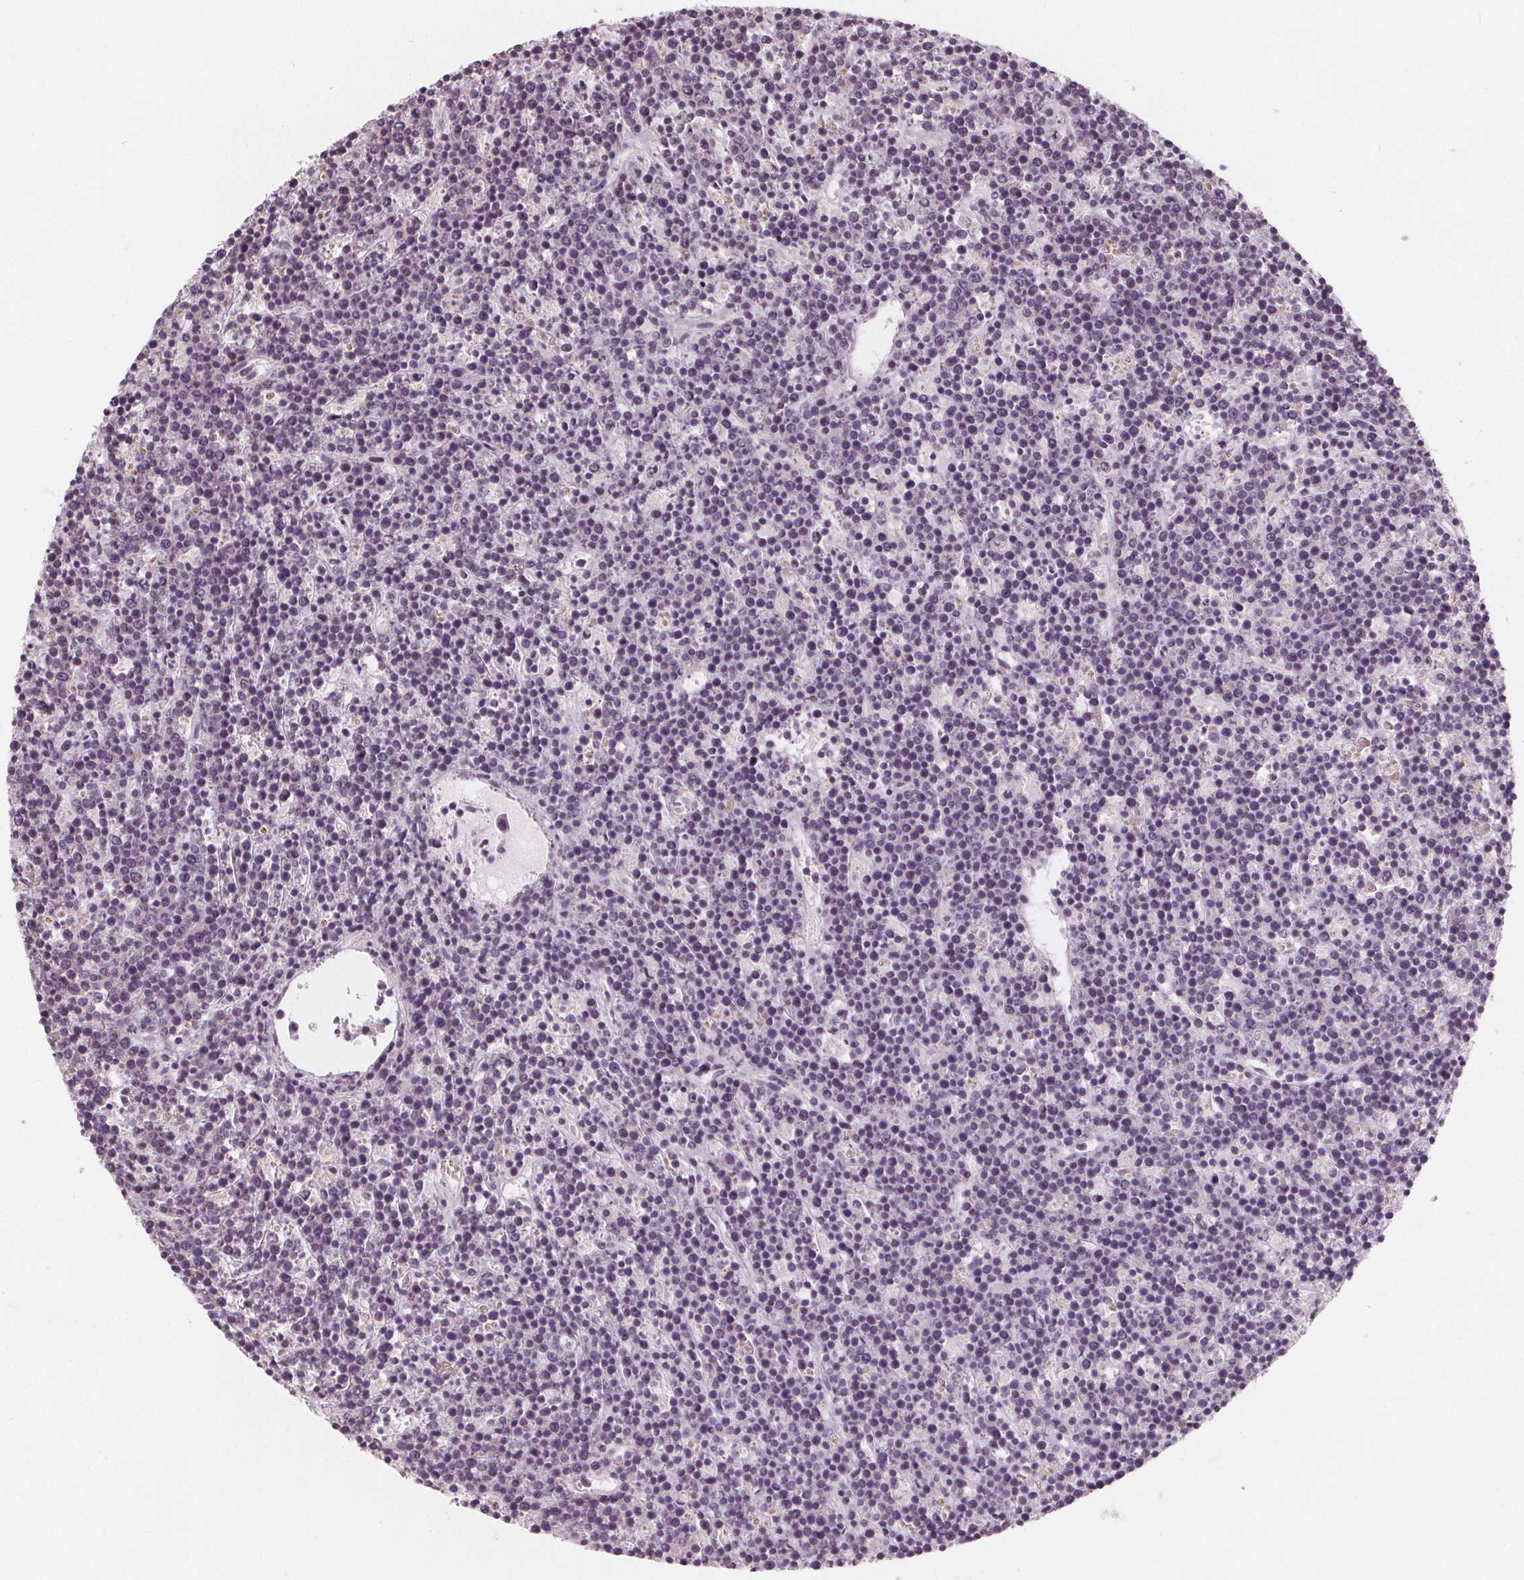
{"staining": {"intensity": "negative", "quantity": "none", "location": "none"}, "tissue": "lymphoma", "cell_type": "Tumor cells", "image_type": "cancer", "snomed": [{"axis": "morphology", "description": "Malignant lymphoma, non-Hodgkin's type, High grade"}, {"axis": "topography", "description": "Ovary"}], "caption": "Image shows no significant protein expression in tumor cells of lymphoma. (Brightfield microscopy of DAB IHC at high magnification).", "gene": "NUP210L", "patient": {"sex": "female", "age": 56}}